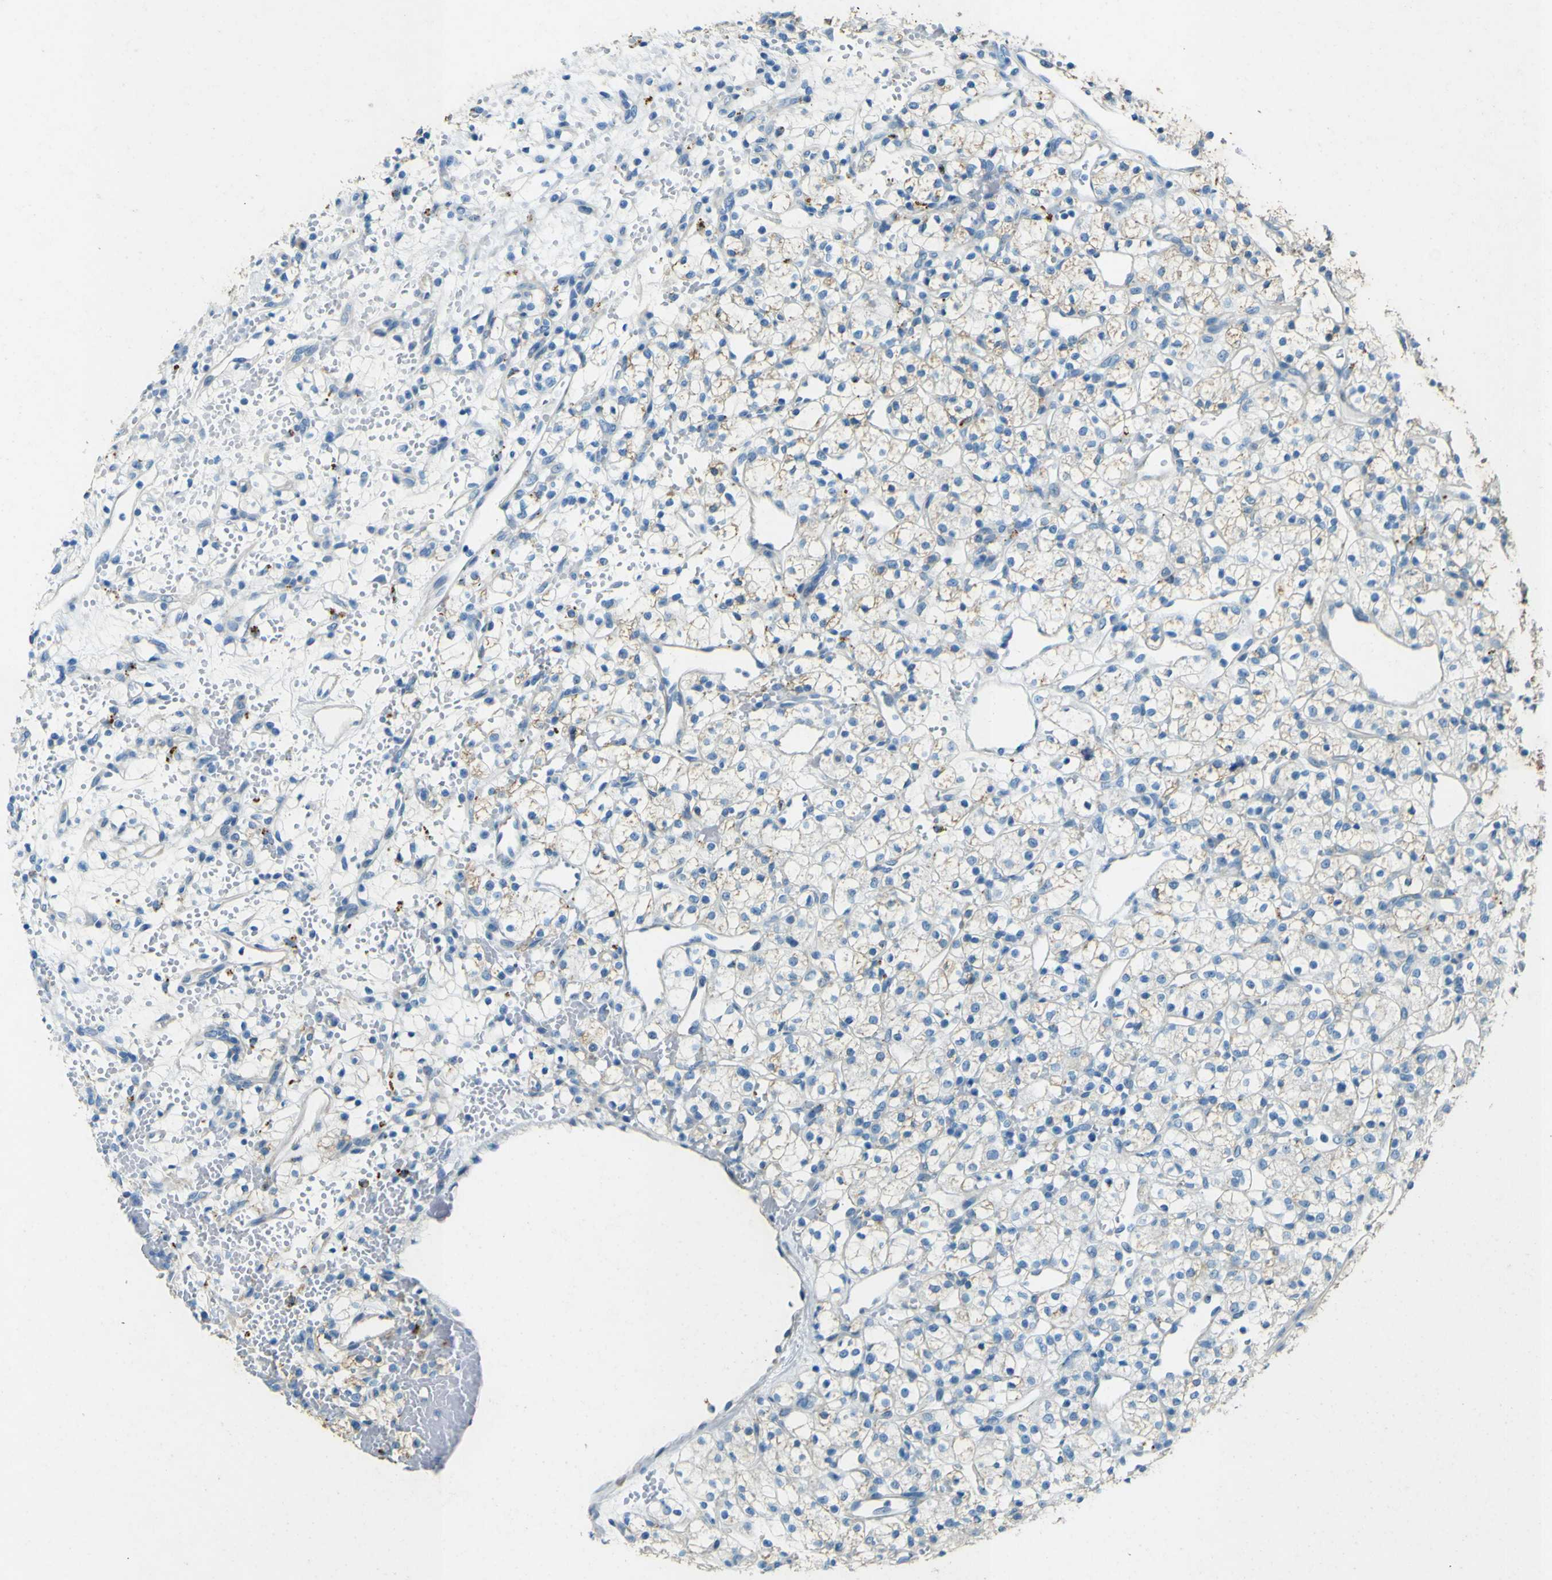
{"staining": {"intensity": "negative", "quantity": "none", "location": "none"}, "tissue": "renal cancer", "cell_type": "Tumor cells", "image_type": "cancer", "snomed": [{"axis": "morphology", "description": "Adenocarcinoma, NOS"}, {"axis": "topography", "description": "Kidney"}], "caption": "Tumor cells show no significant protein staining in renal cancer.", "gene": "PDE9A", "patient": {"sex": "female", "age": 60}}